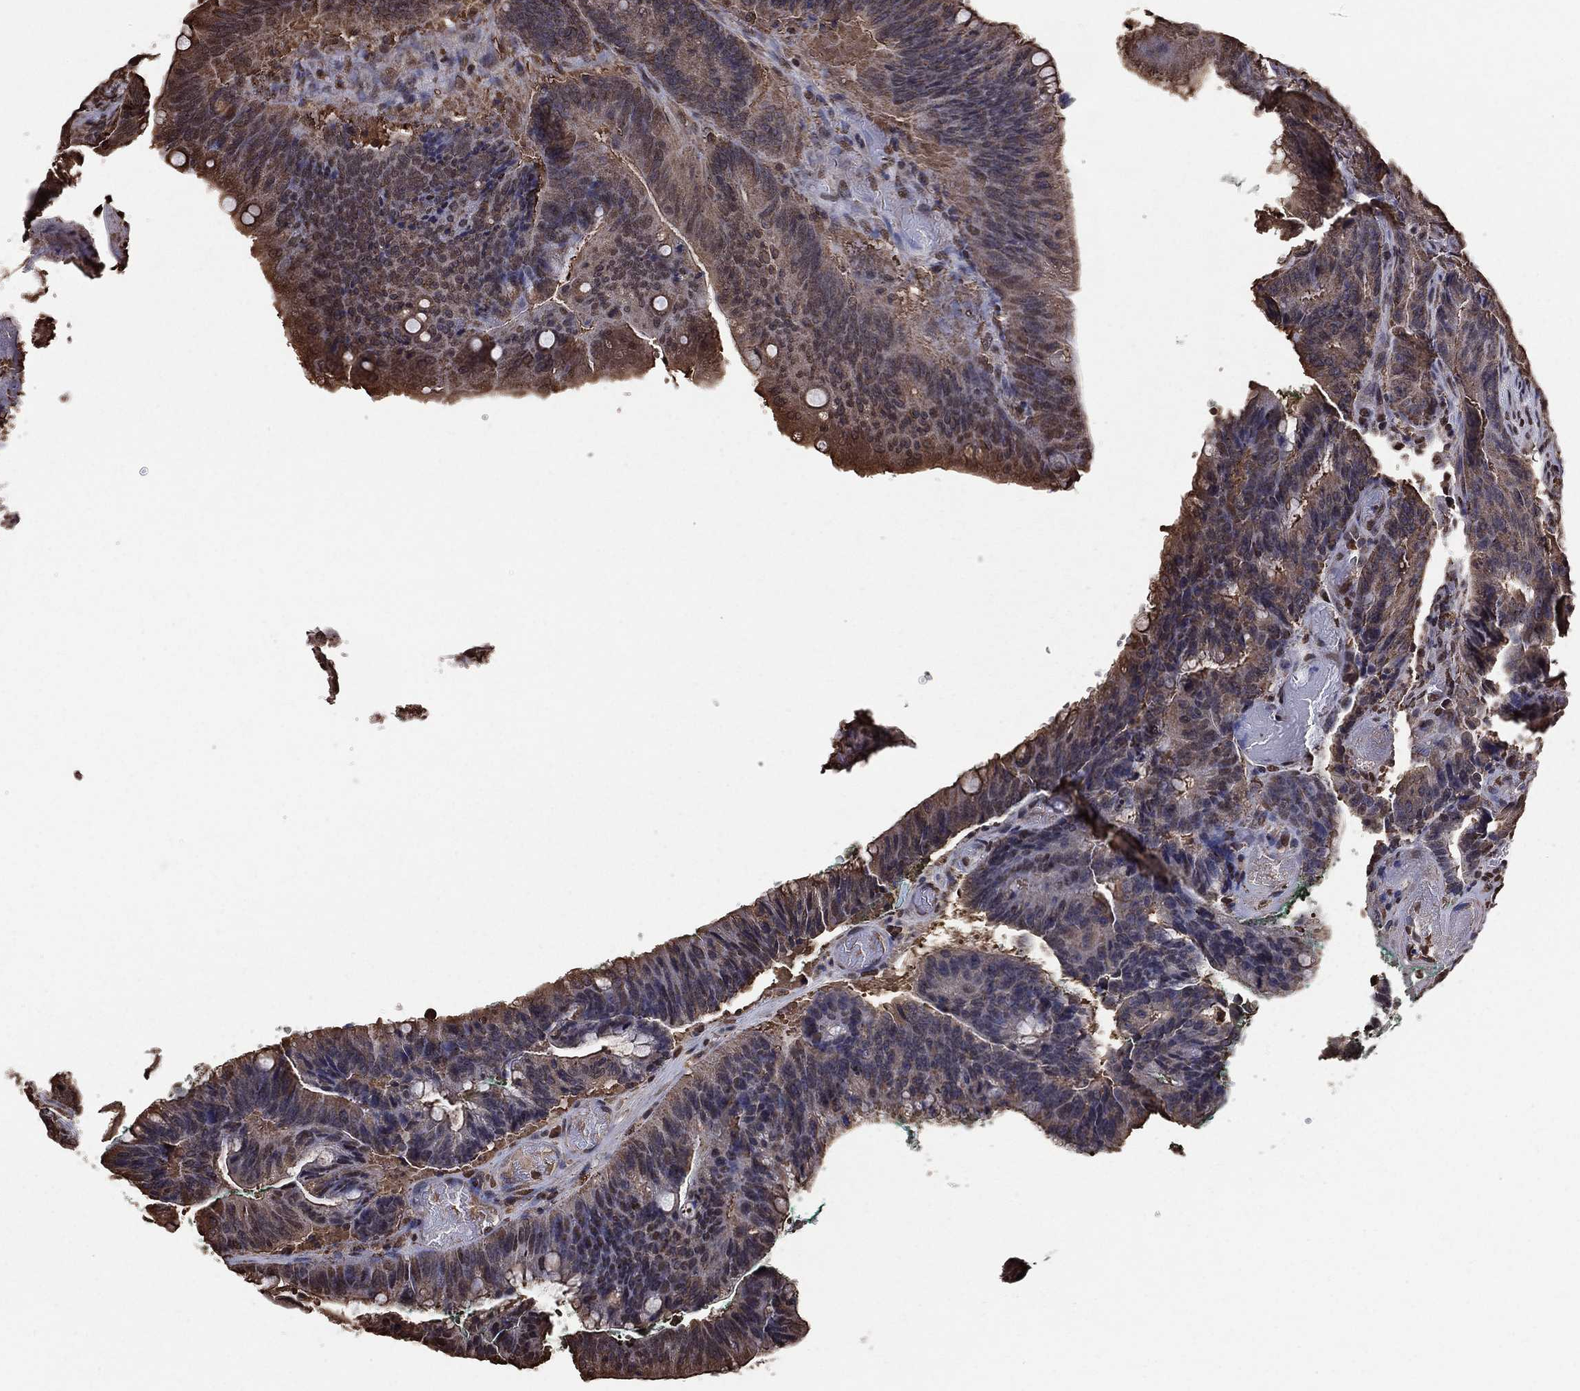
{"staining": {"intensity": "moderate", "quantity": ">75%", "location": "cytoplasmic/membranous"}, "tissue": "colorectal cancer", "cell_type": "Tumor cells", "image_type": "cancer", "snomed": [{"axis": "morphology", "description": "Adenocarcinoma, NOS"}, {"axis": "topography", "description": "Colon"}], "caption": "Human colorectal cancer stained with a brown dye demonstrates moderate cytoplasmic/membranous positive positivity in about >75% of tumor cells.", "gene": "GAPDH", "patient": {"sex": "female", "age": 87}}